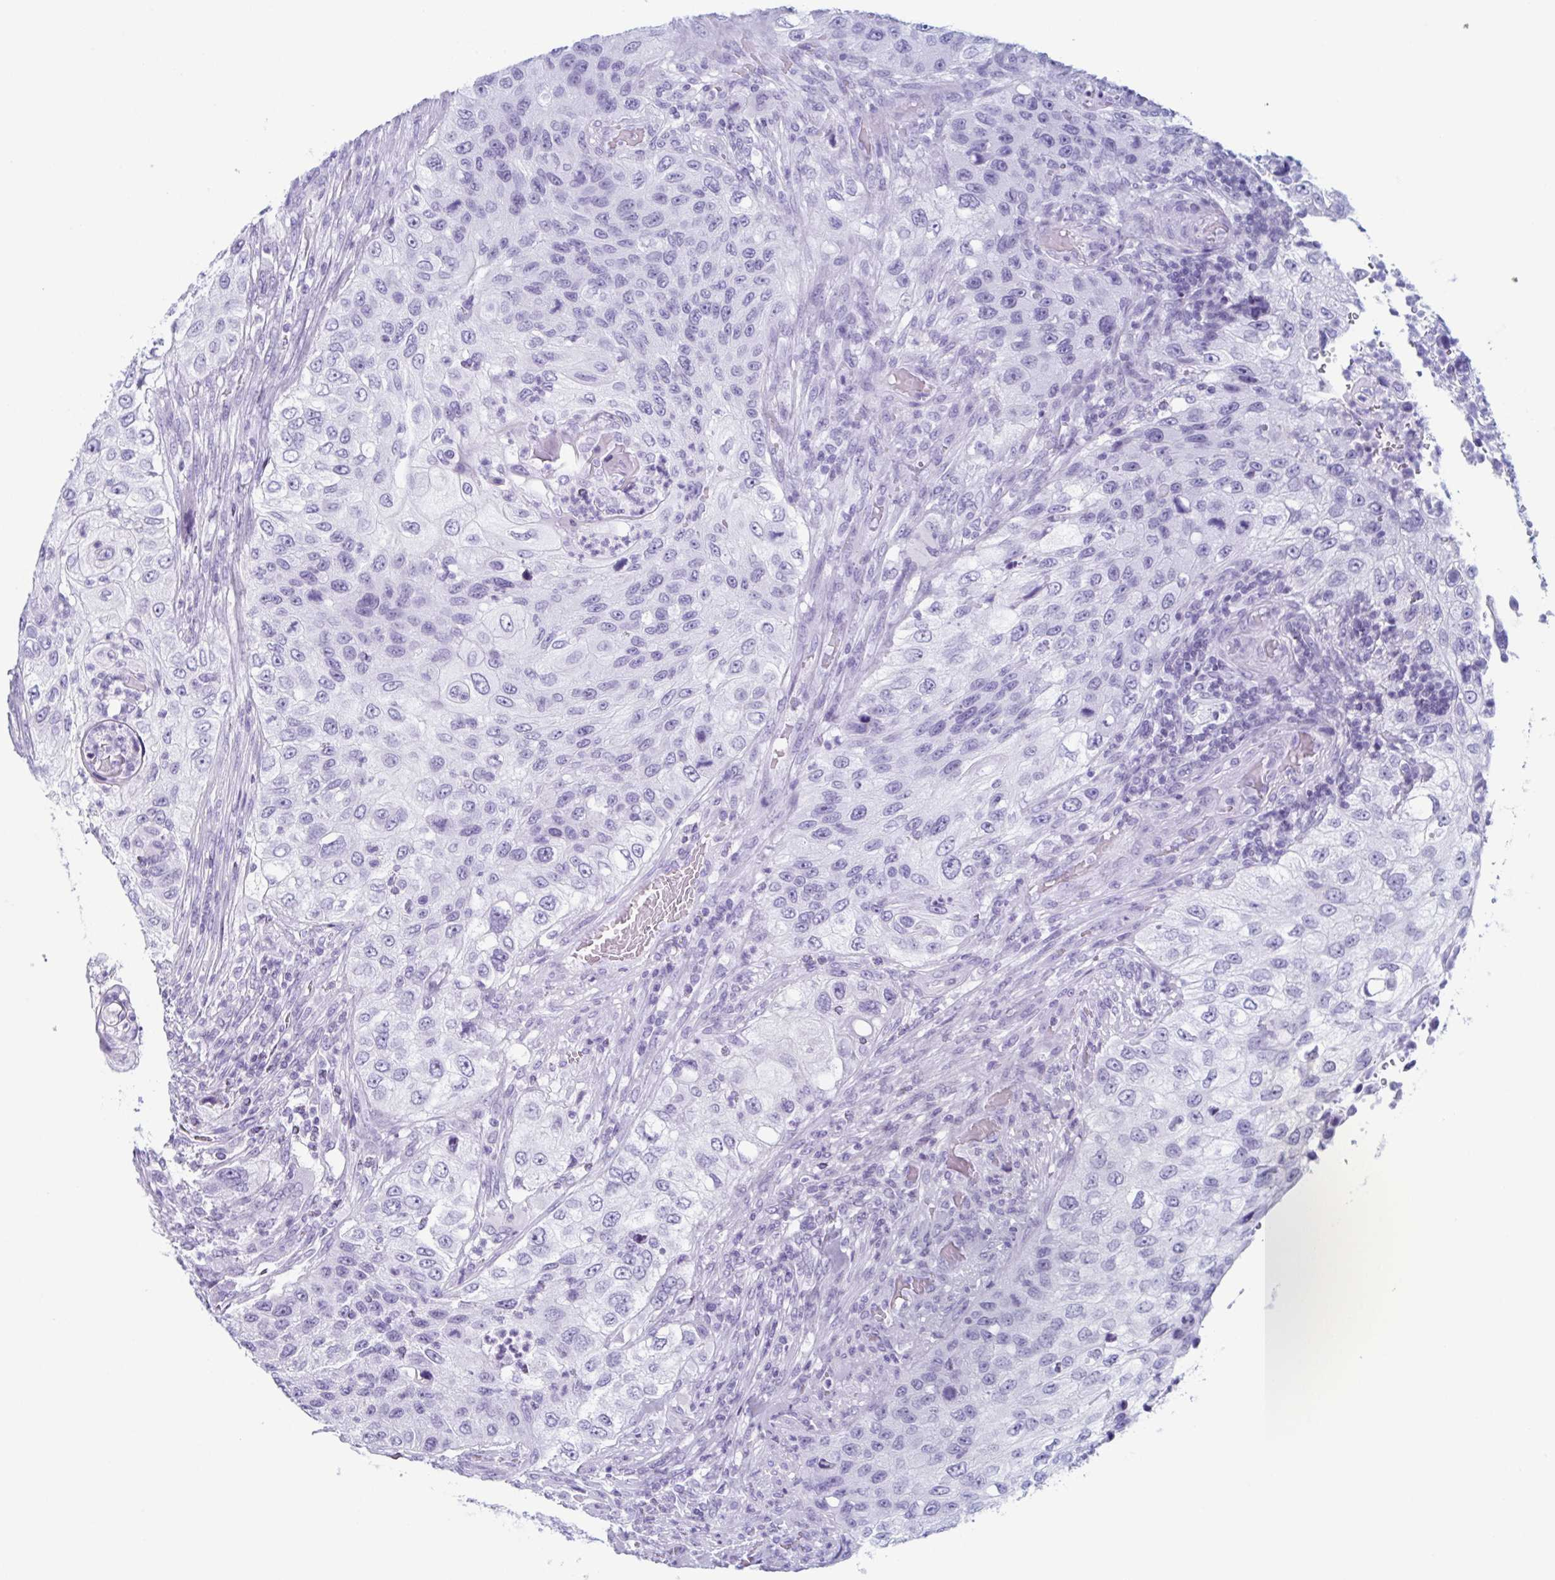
{"staining": {"intensity": "negative", "quantity": "none", "location": "none"}, "tissue": "urothelial cancer", "cell_type": "Tumor cells", "image_type": "cancer", "snomed": [{"axis": "morphology", "description": "Urothelial carcinoma, High grade"}, {"axis": "topography", "description": "Urinary bladder"}], "caption": "Urothelial cancer was stained to show a protein in brown. There is no significant expression in tumor cells.", "gene": "ENKUR", "patient": {"sex": "female", "age": 60}}